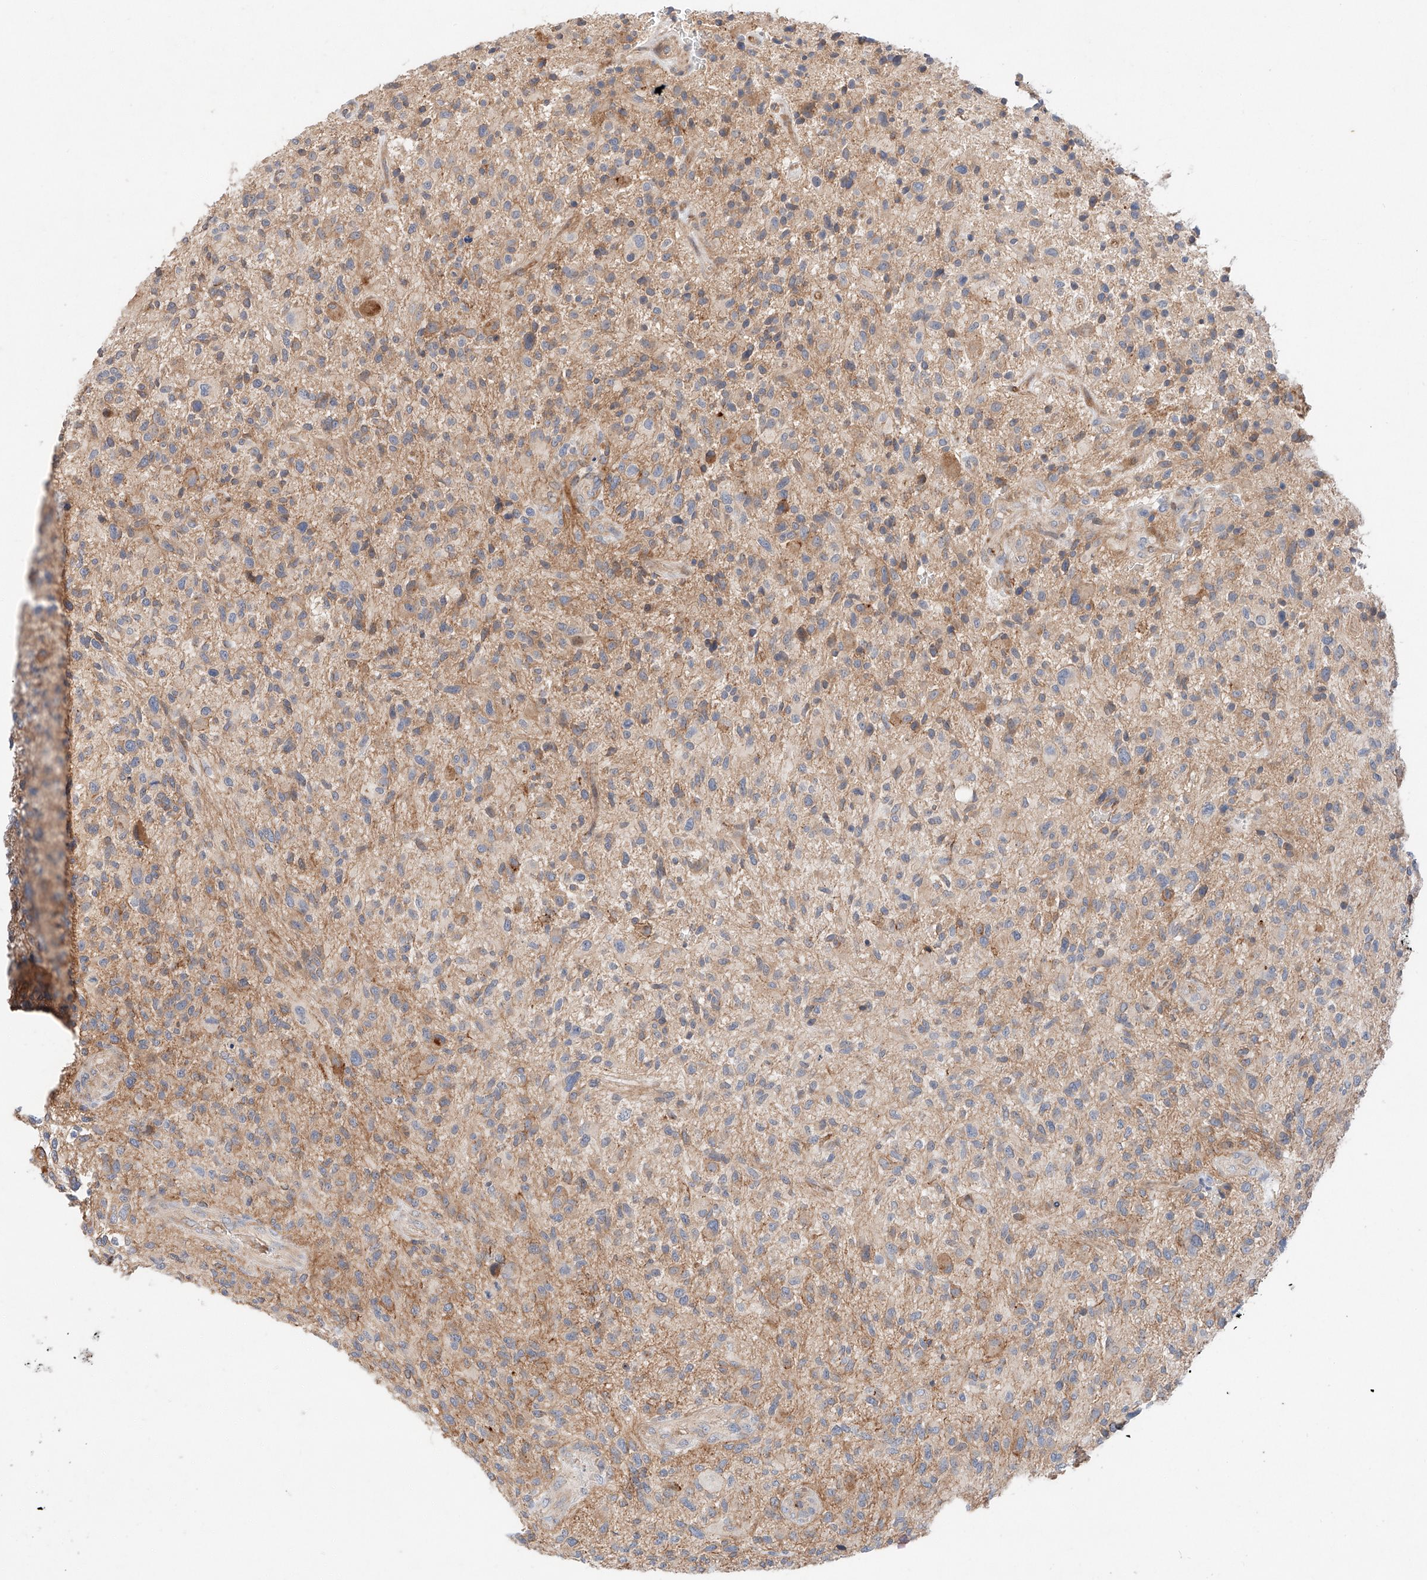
{"staining": {"intensity": "weak", "quantity": "25%-75%", "location": "cytoplasmic/membranous"}, "tissue": "glioma", "cell_type": "Tumor cells", "image_type": "cancer", "snomed": [{"axis": "morphology", "description": "Glioma, malignant, High grade"}, {"axis": "topography", "description": "Brain"}], "caption": "Protein analysis of glioma tissue exhibits weak cytoplasmic/membranous expression in about 25%-75% of tumor cells. Nuclei are stained in blue.", "gene": "MINDY4", "patient": {"sex": "male", "age": 47}}